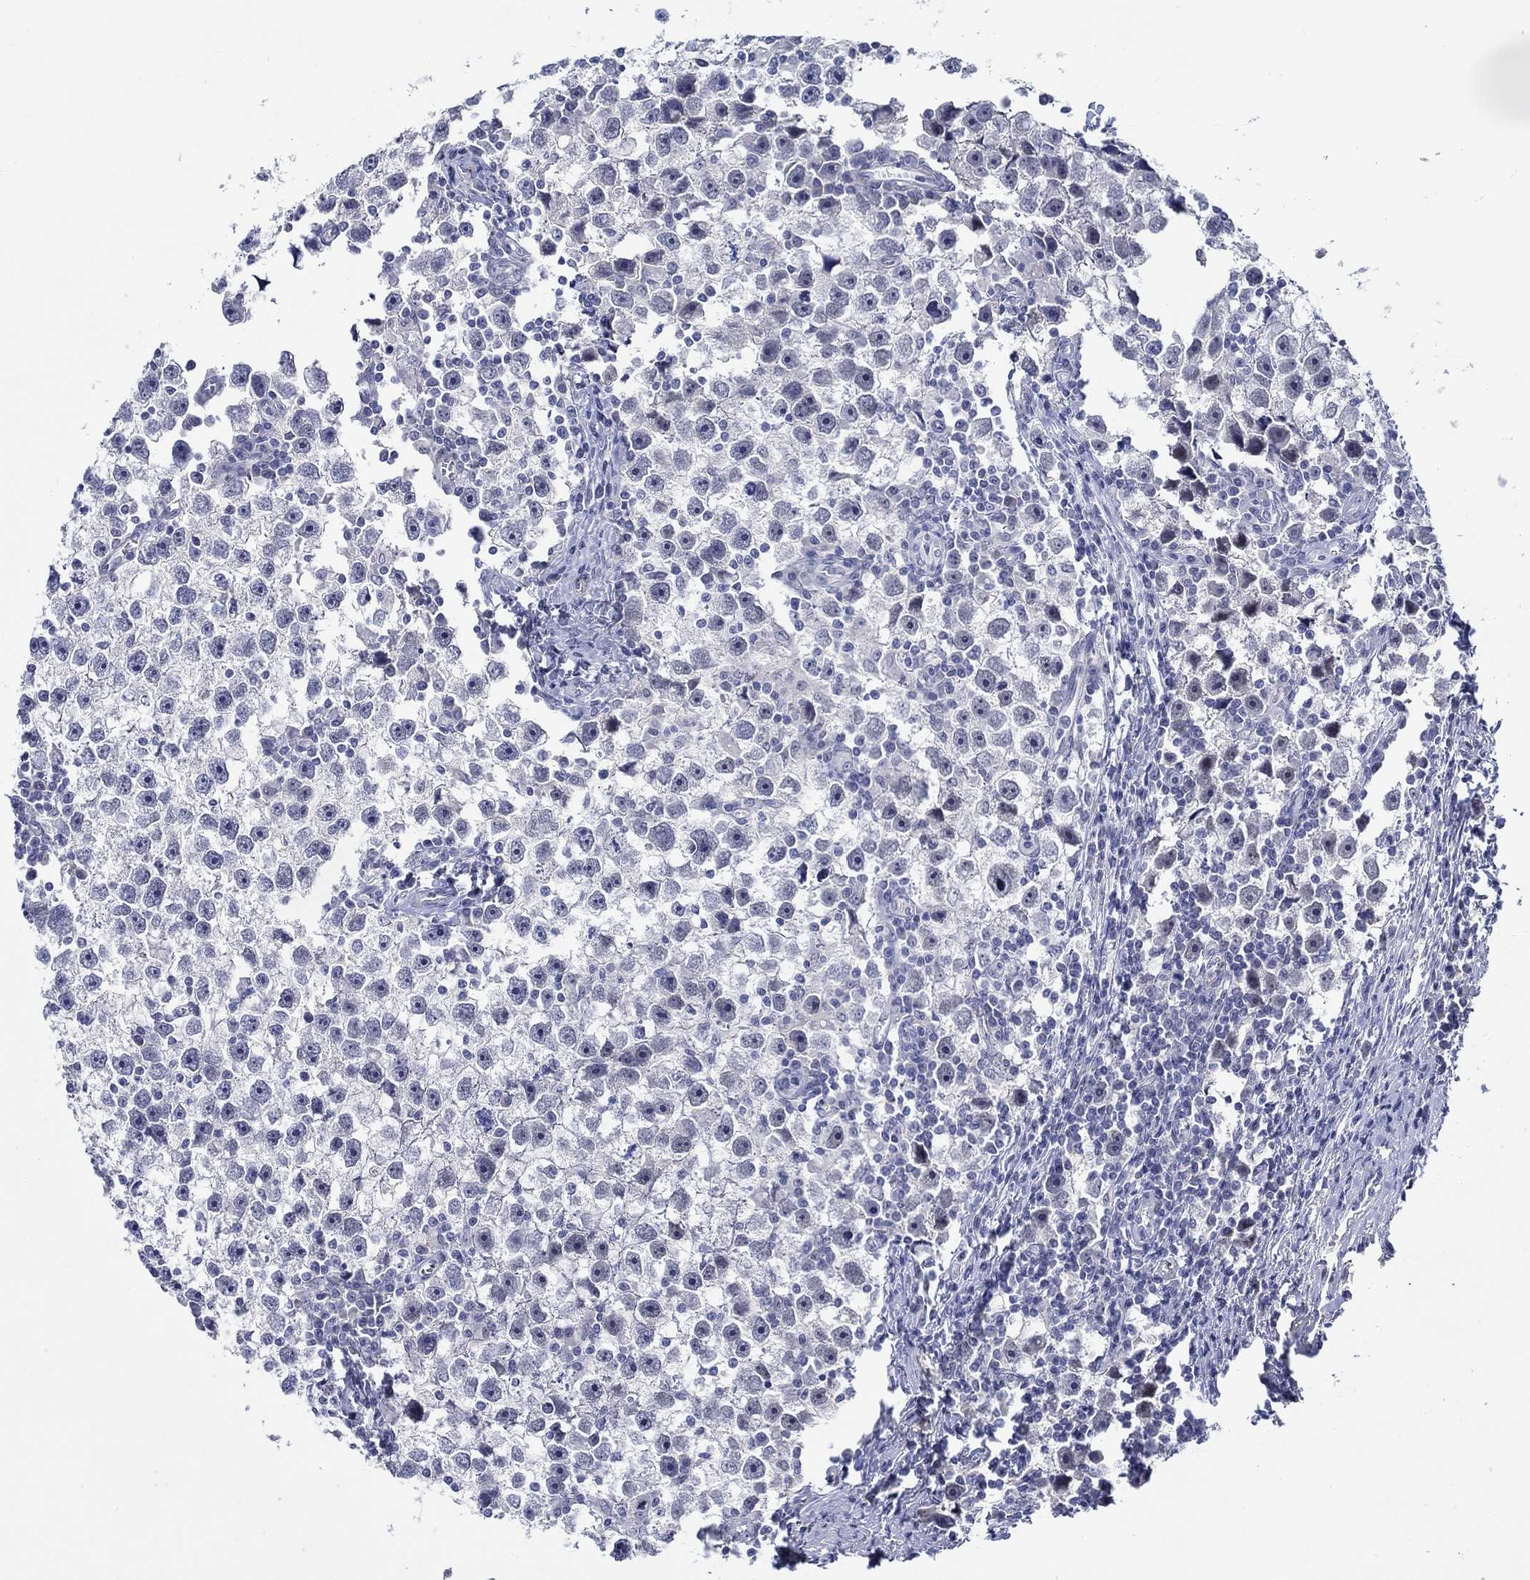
{"staining": {"intensity": "negative", "quantity": "none", "location": "none"}, "tissue": "testis cancer", "cell_type": "Tumor cells", "image_type": "cancer", "snomed": [{"axis": "morphology", "description": "Seminoma, NOS"}, {"axis": "topography", "description": "Testis"}], "caption": "This is a histopathology image of immunohistochemistry (IHC) staining of testis seminoma, which shows no staining in tumor cells.", "gene": "MC2R", "patient": {"sex": "male", "age": 30}}